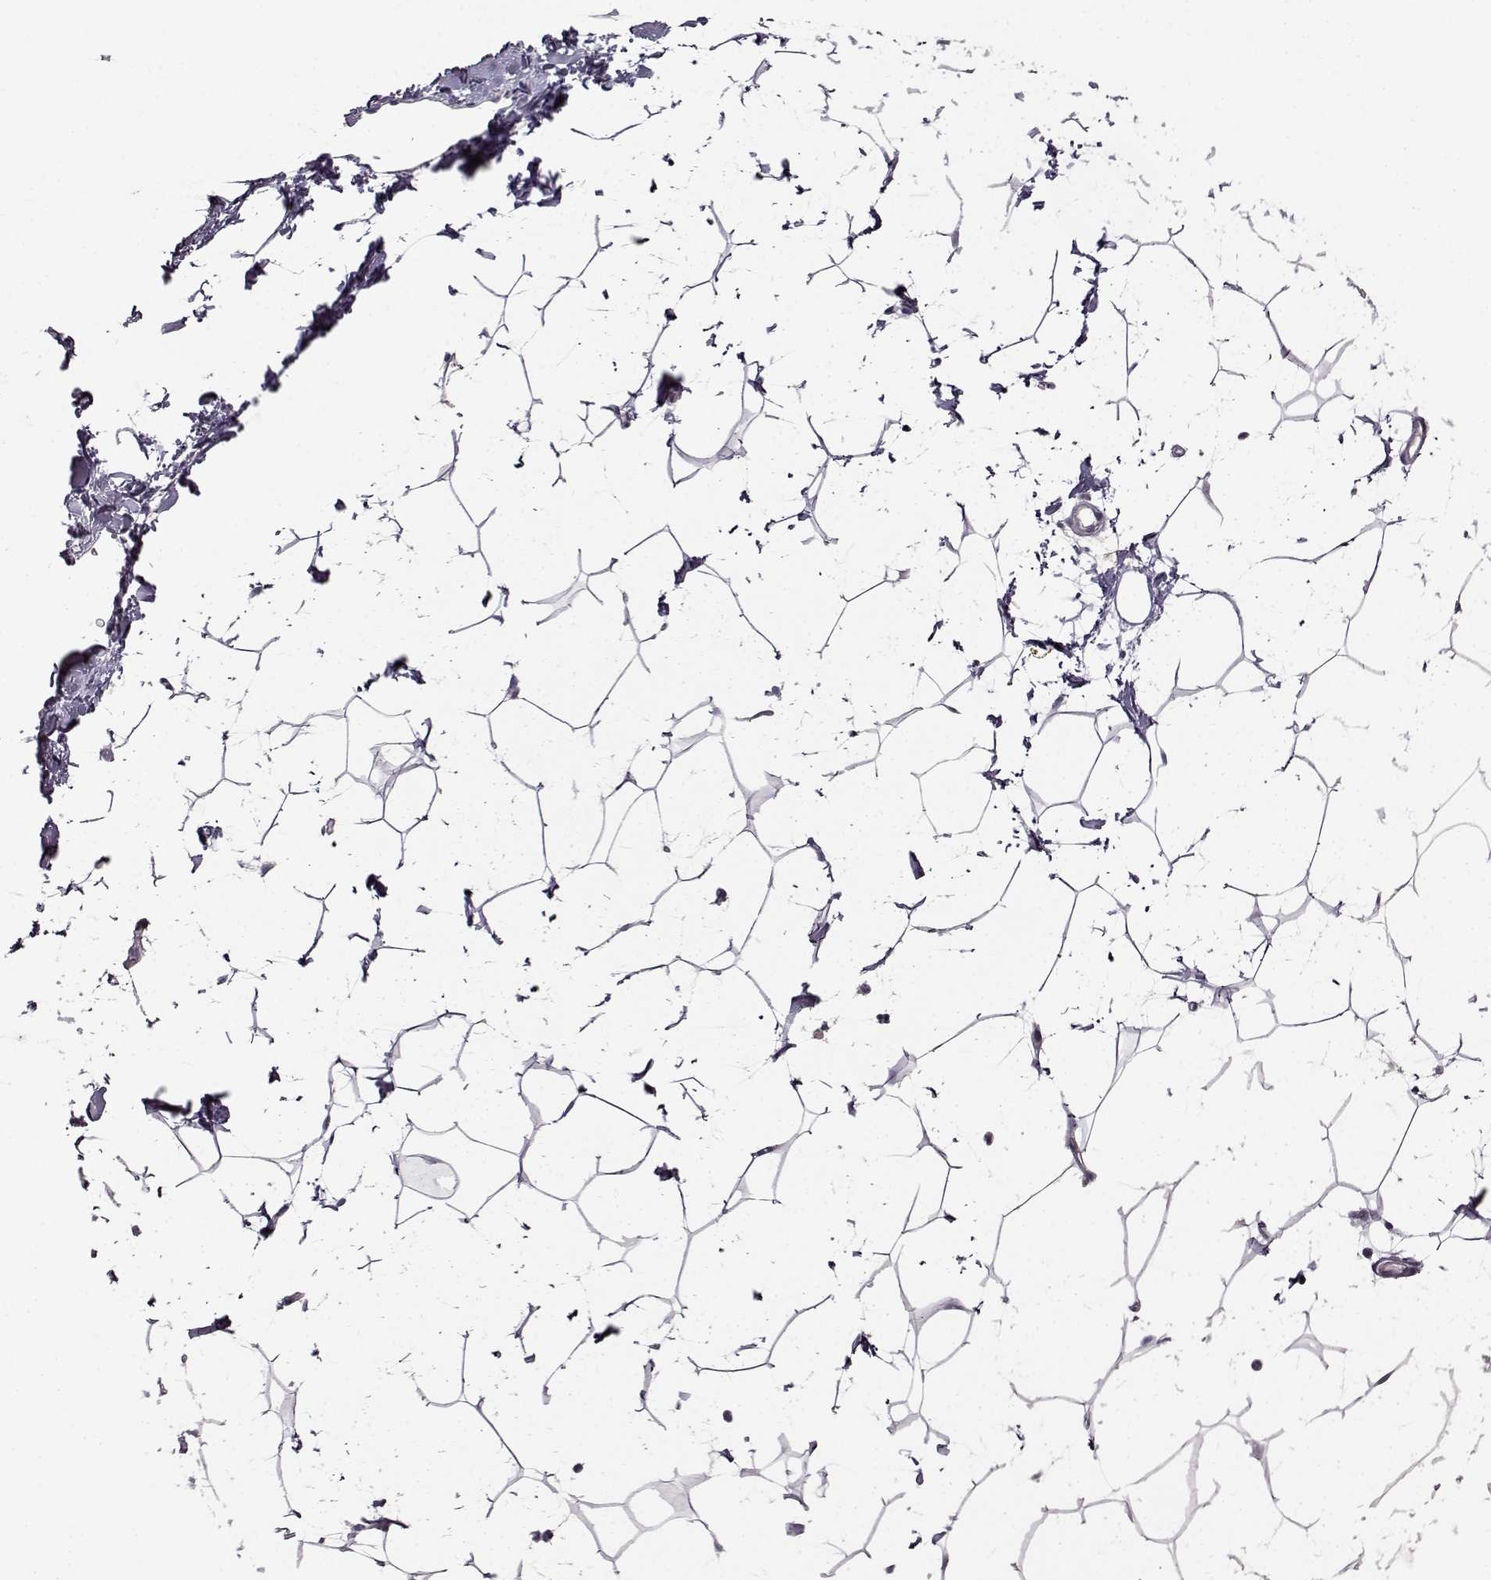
{"staining": {"intensity": "negative", "quantity": "none", "location": "none"}, "tissue": "breast", "cell_type": "Adipocytes", "image_type": "normal", "snomed": [{"axis": "morphology", "description": "Normal tissue, NOS"}, {"axis": "topography", "description": "Breast"}], "caption": "Histopathology image shows no protein positivity in adipocytes of unremarkable breast. (Immunohistochemistry (ihc), brightfield microscopy, high magnification).", "gene": "FSHB", "patient": {"sex": "female", "age": 32}}